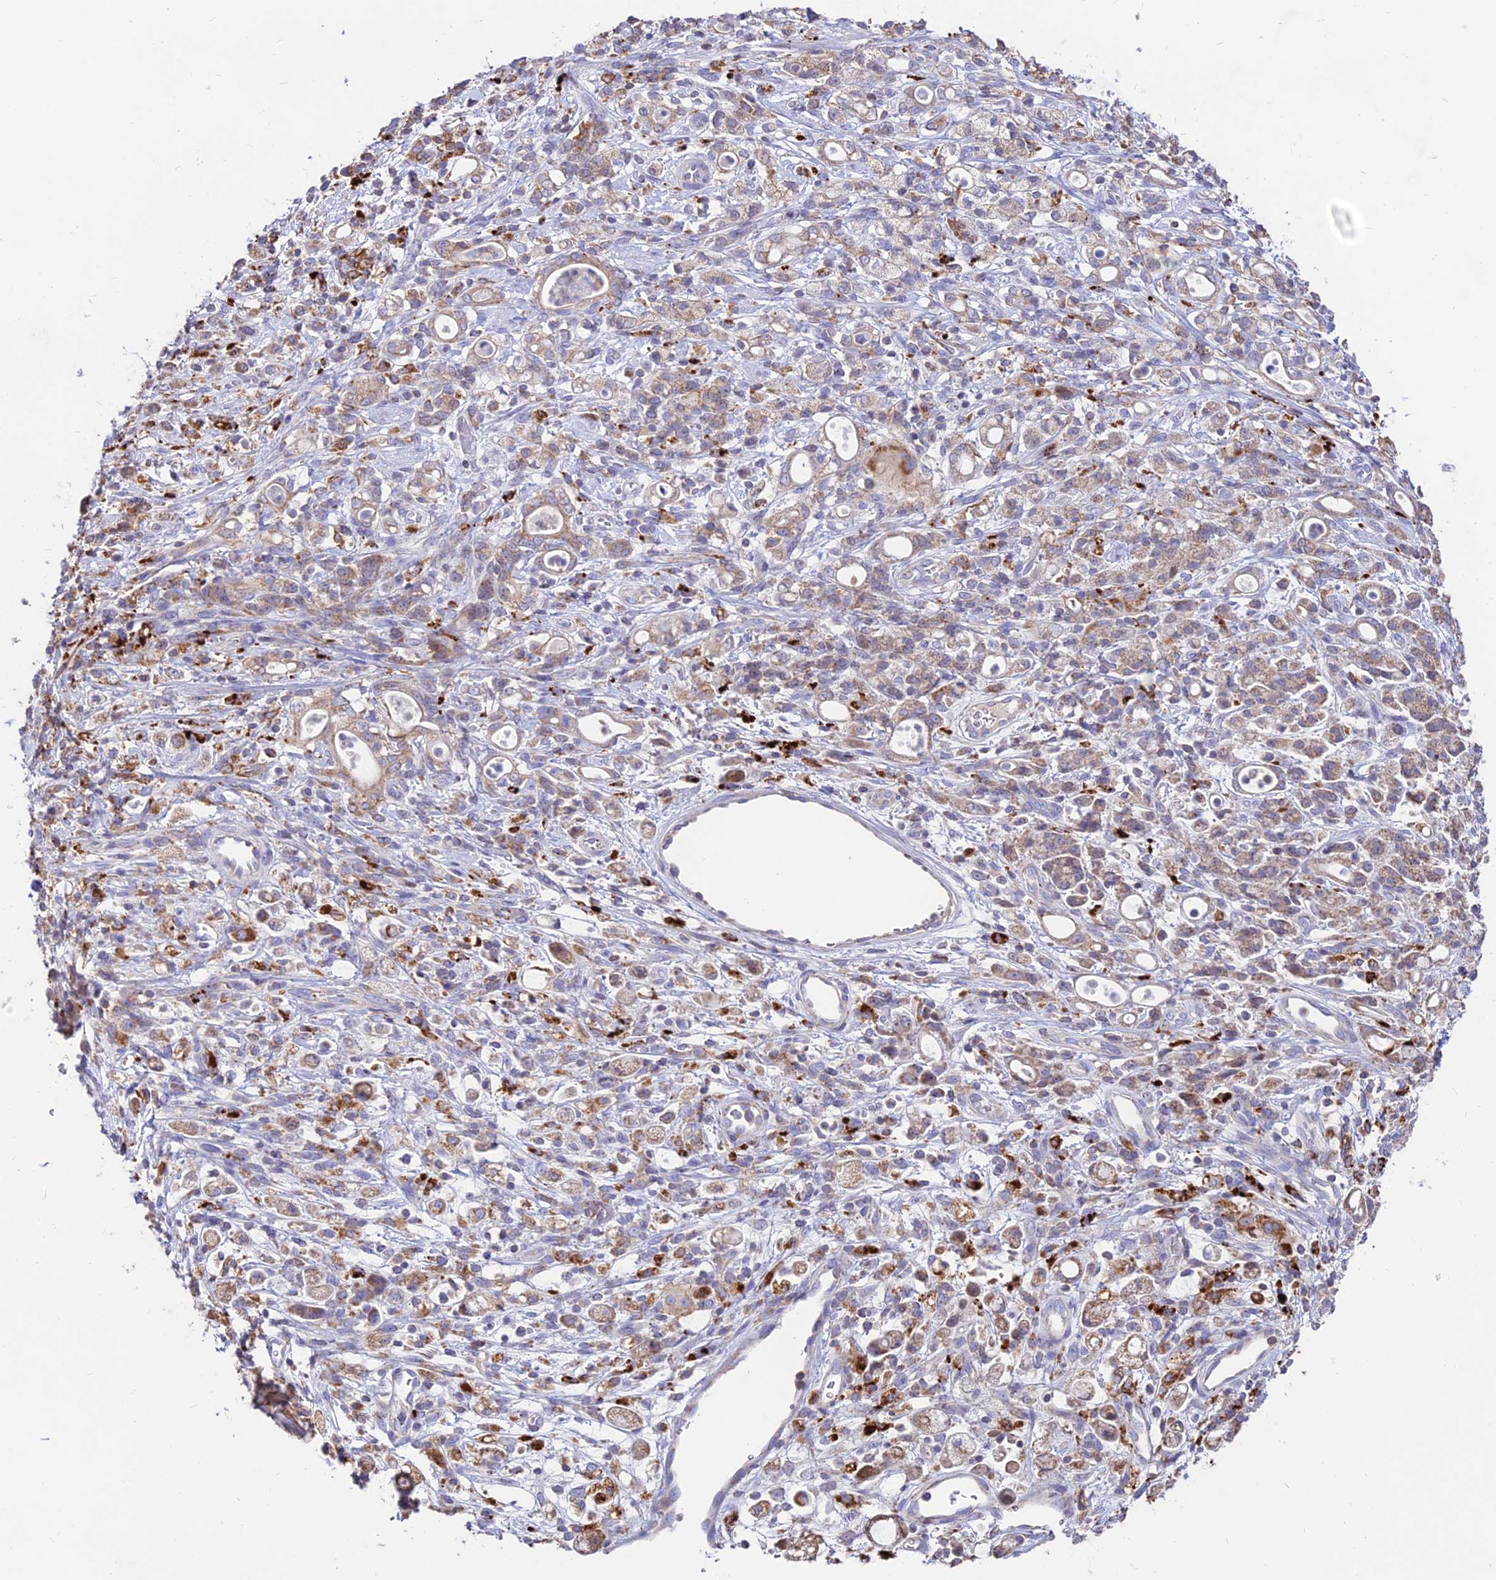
{"staining": {"intensity": "moderate", "quantity": ">75%", "location": "cytoplasmic/membranous"}, "tissue": "stomach cancer", "cell_type": "Tumor cells", "image_type": "cancer", "snomed": [{"axis": "morphology", "description": "Adenocarcinoma, NOS"}, {"axis": "topography", "description": "Stomach"}], "caption": "Tumor cells exhibit moderate cytoplasmic/membranous positivity in about >75% of cells in stomach adenocarcinoma.", "gene": "PNLIPRP3", "patient": {"sex": "female", "age": 60}}